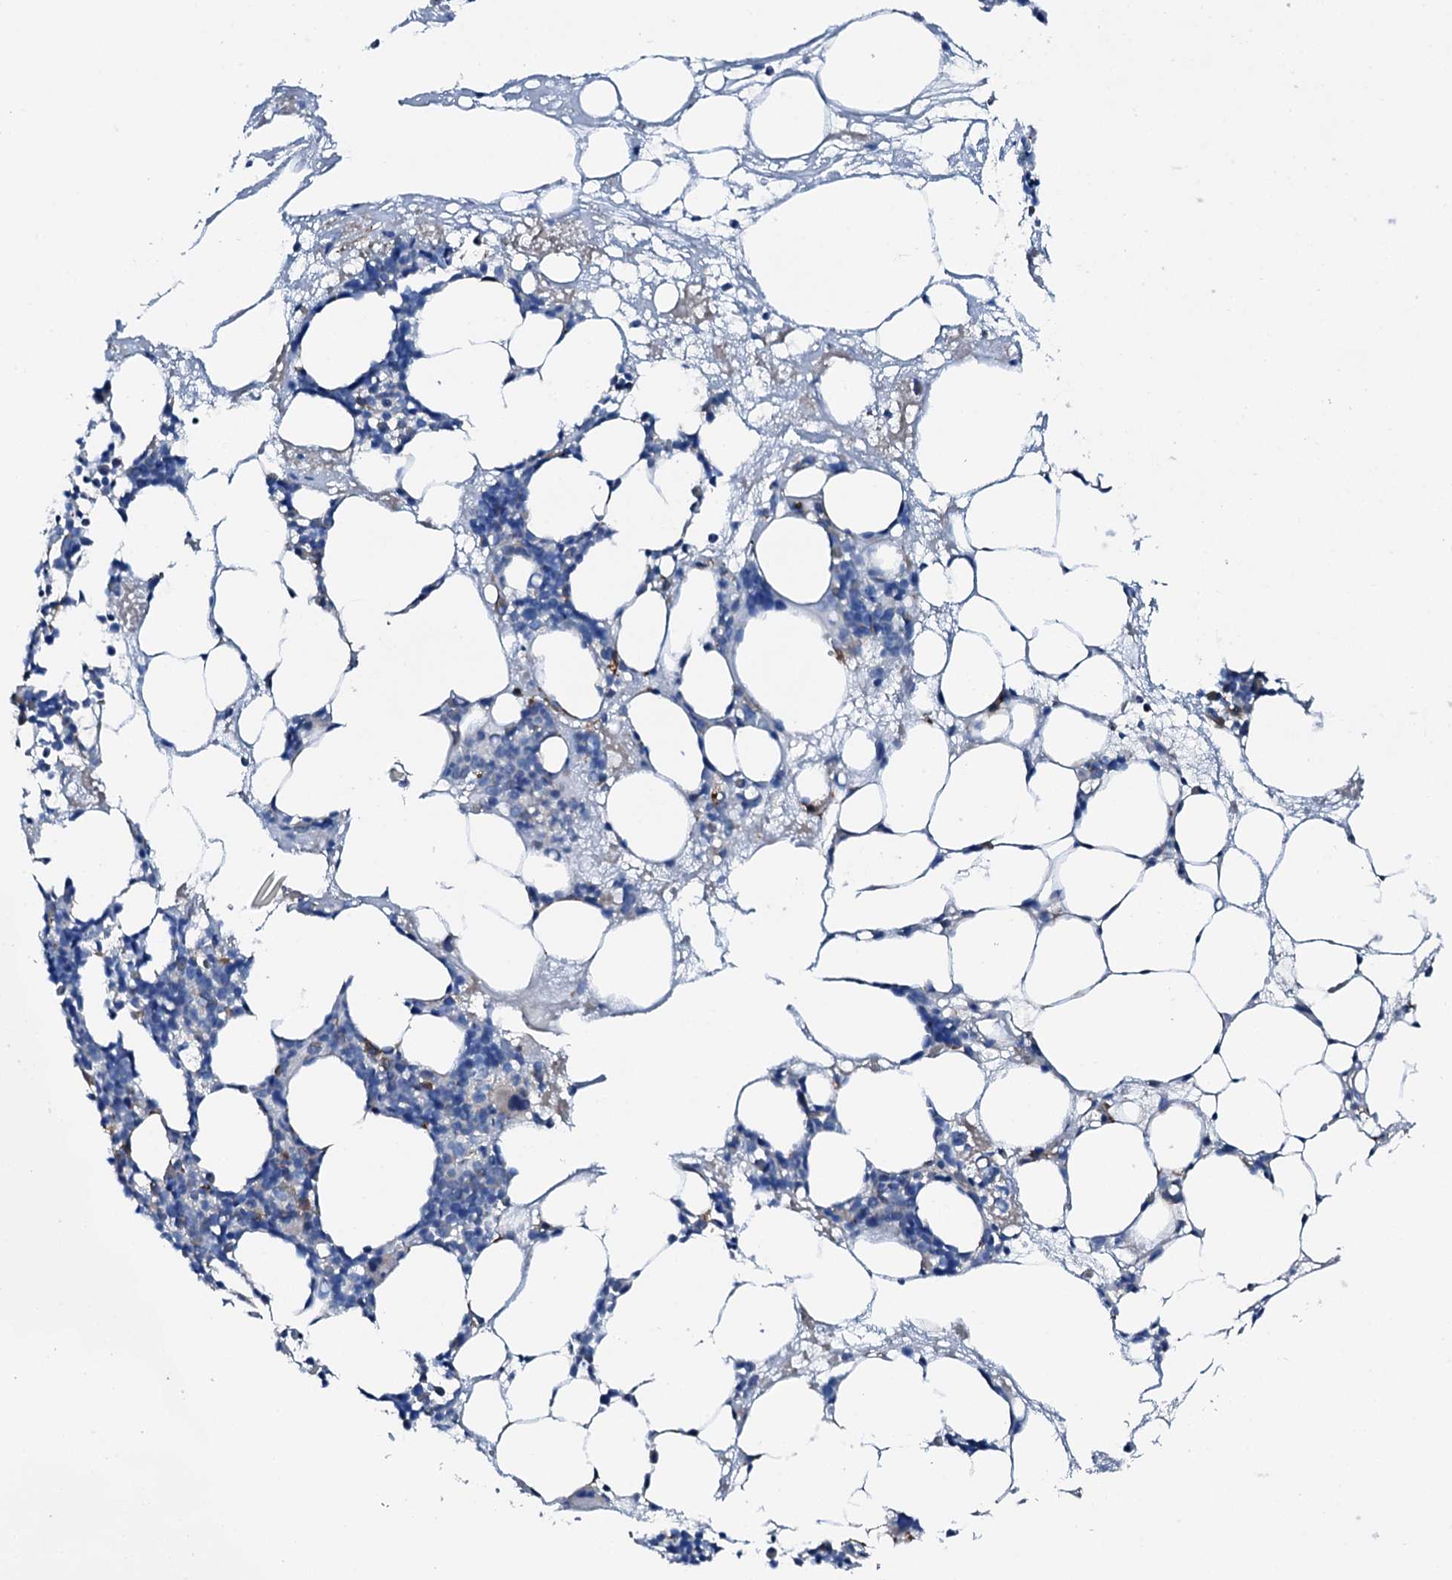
{"staining": {"intensity": "moderate", "quantity": "<25%", "location": "cytoplasmic/membranous"}, "tissue": "bone marrow", "cell_type": "Hematopoietic cells", "image_type": "normal", "snomed": [{"axis": "morphology", "description": "Normal tissue, NOS"}, {"axis": "topography", "description": "Bone marrow"}], "caption": "Unremarkable bone marrow shows moderate cytoplasmic/membranous positivity in approximately <25% of hematopoietic cells.", "gene": "GFOD2", "patient": {"sex": "male", "age": 80}}